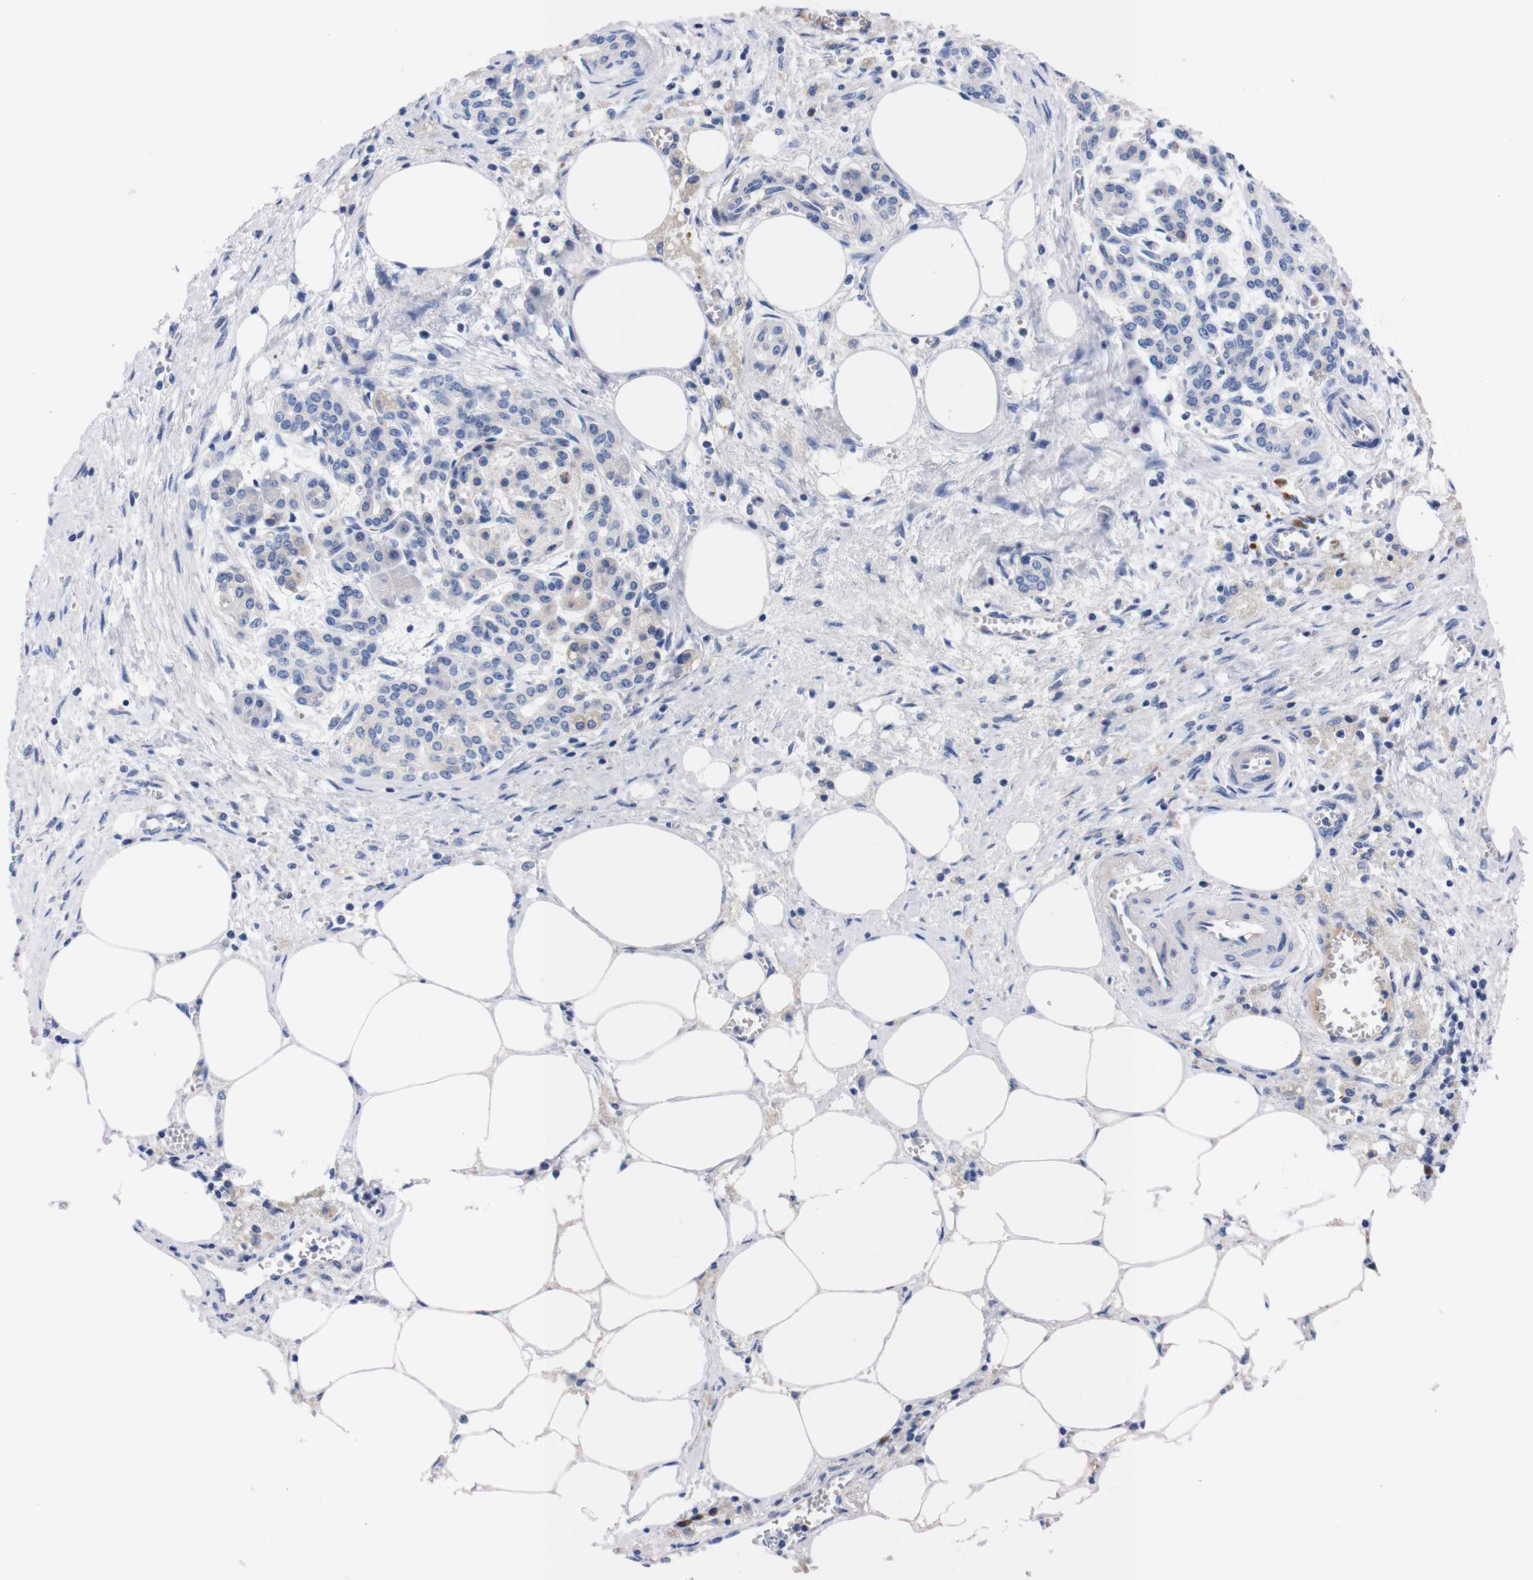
{"staining": {"intensity": "negative", "quantity": "none", "location": "none"}, "tissue": "pancreatic cancer", "cell_type": "Tumor cells", "image_type": "cancer", "snomed": [{"axis": "morphology", "description": "Adenocarcinoma, NOS"}, {"axis": "topography", "description": "Pancreas"}], "caption": "DAB immunohistochemical staining of pancreatic adenocarcinoma exhibits no significant positivity in tumor cells.", "gene": "FAM210A", "patient": {"sex": "female", "age": 70}}